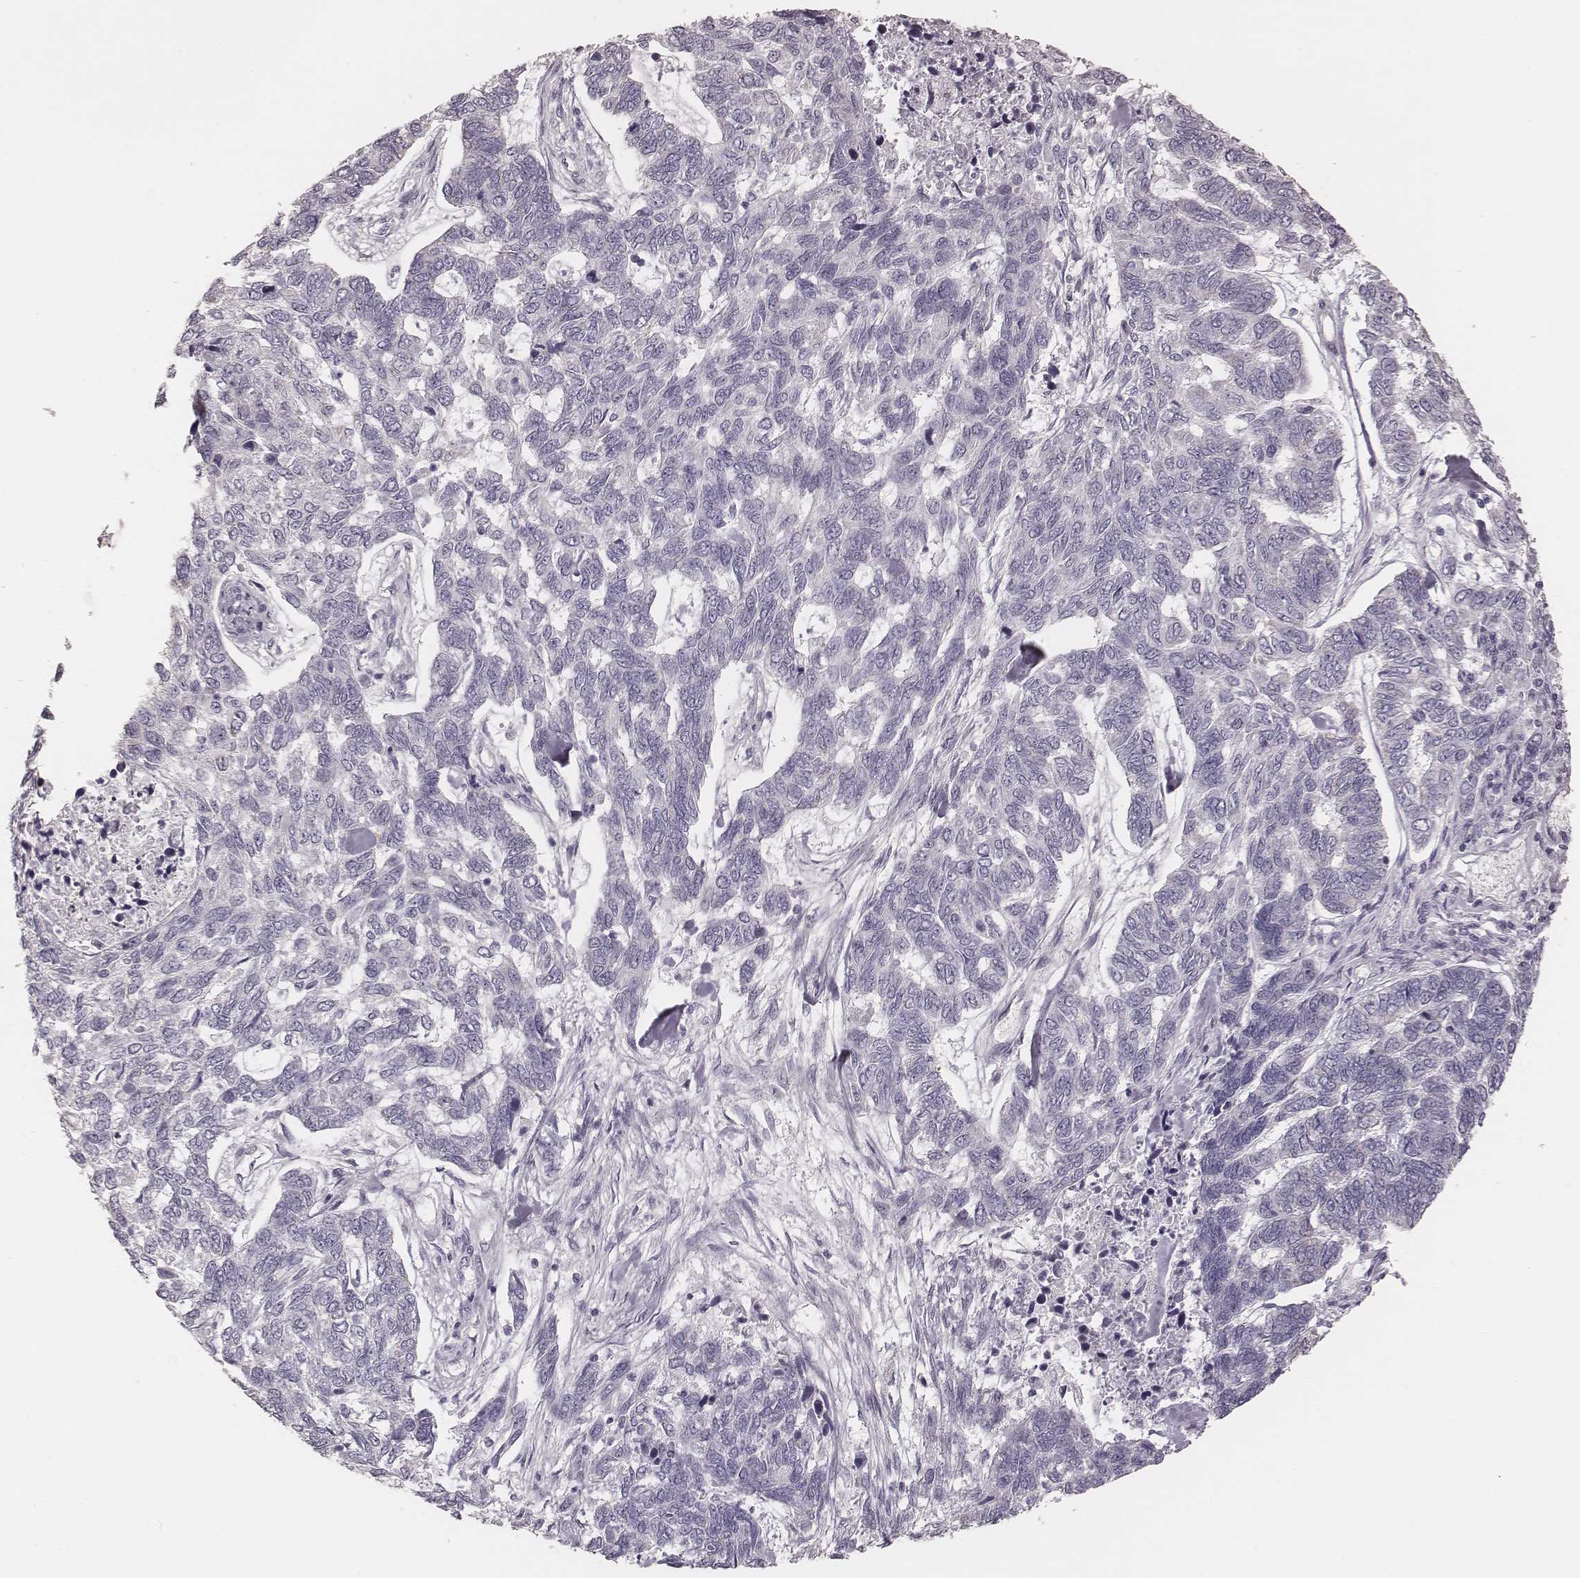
{"staining": {"intensity": "negative", "quantity": "none", "location": "none"}, "tissue": "skin cancer", "cell_type": "Tumor cells", "image_type": "cancer", "snomed": [{"axis": "morphology", "description": "Basal cell carcinoma"}, {"axis": "topography", "description": "Skin"}], "caption": "Immunohistochemistry of skin basal cell carcinoma reveals no expression in tumor cells.", "gene": "KIF5C", "patient": {"sex": "female", "age": 65}}